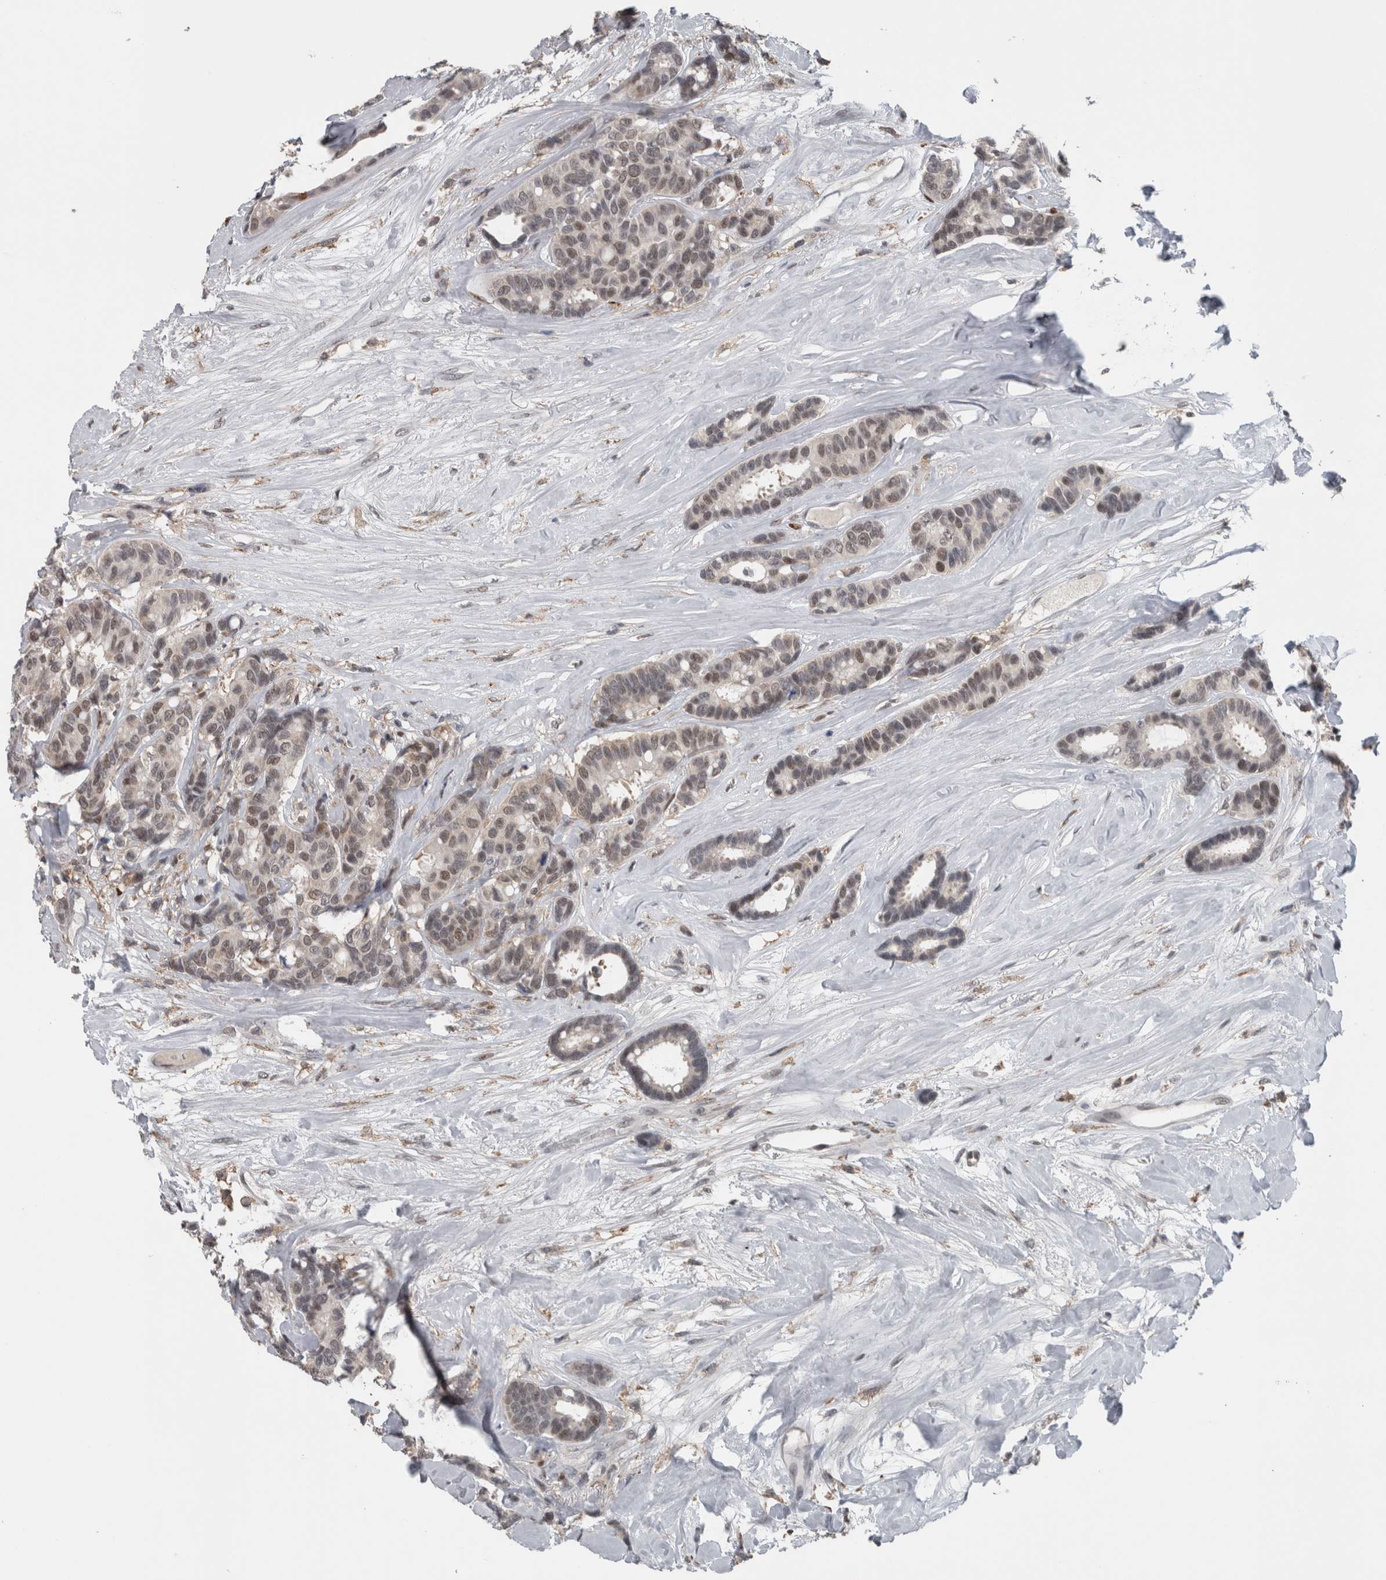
{"staining": {"intensity": "weak", "quantity": "<25%", "location": "nuclear"}, "tissue": "breast cancer", "cell_type": "Tumor cells", "image_type": "cancer", "snomed": [{"axis": "morphology", "description": "Duct carcinoma"}, {"axis": "topography", "description": "Breast"}], "caption": "The immunohistochemistry micrograph has no significant expression in tumor cells of breast cancer tissue.", "gene": "ZBTB21", "patient": {"sex": "female", "age": 87}}